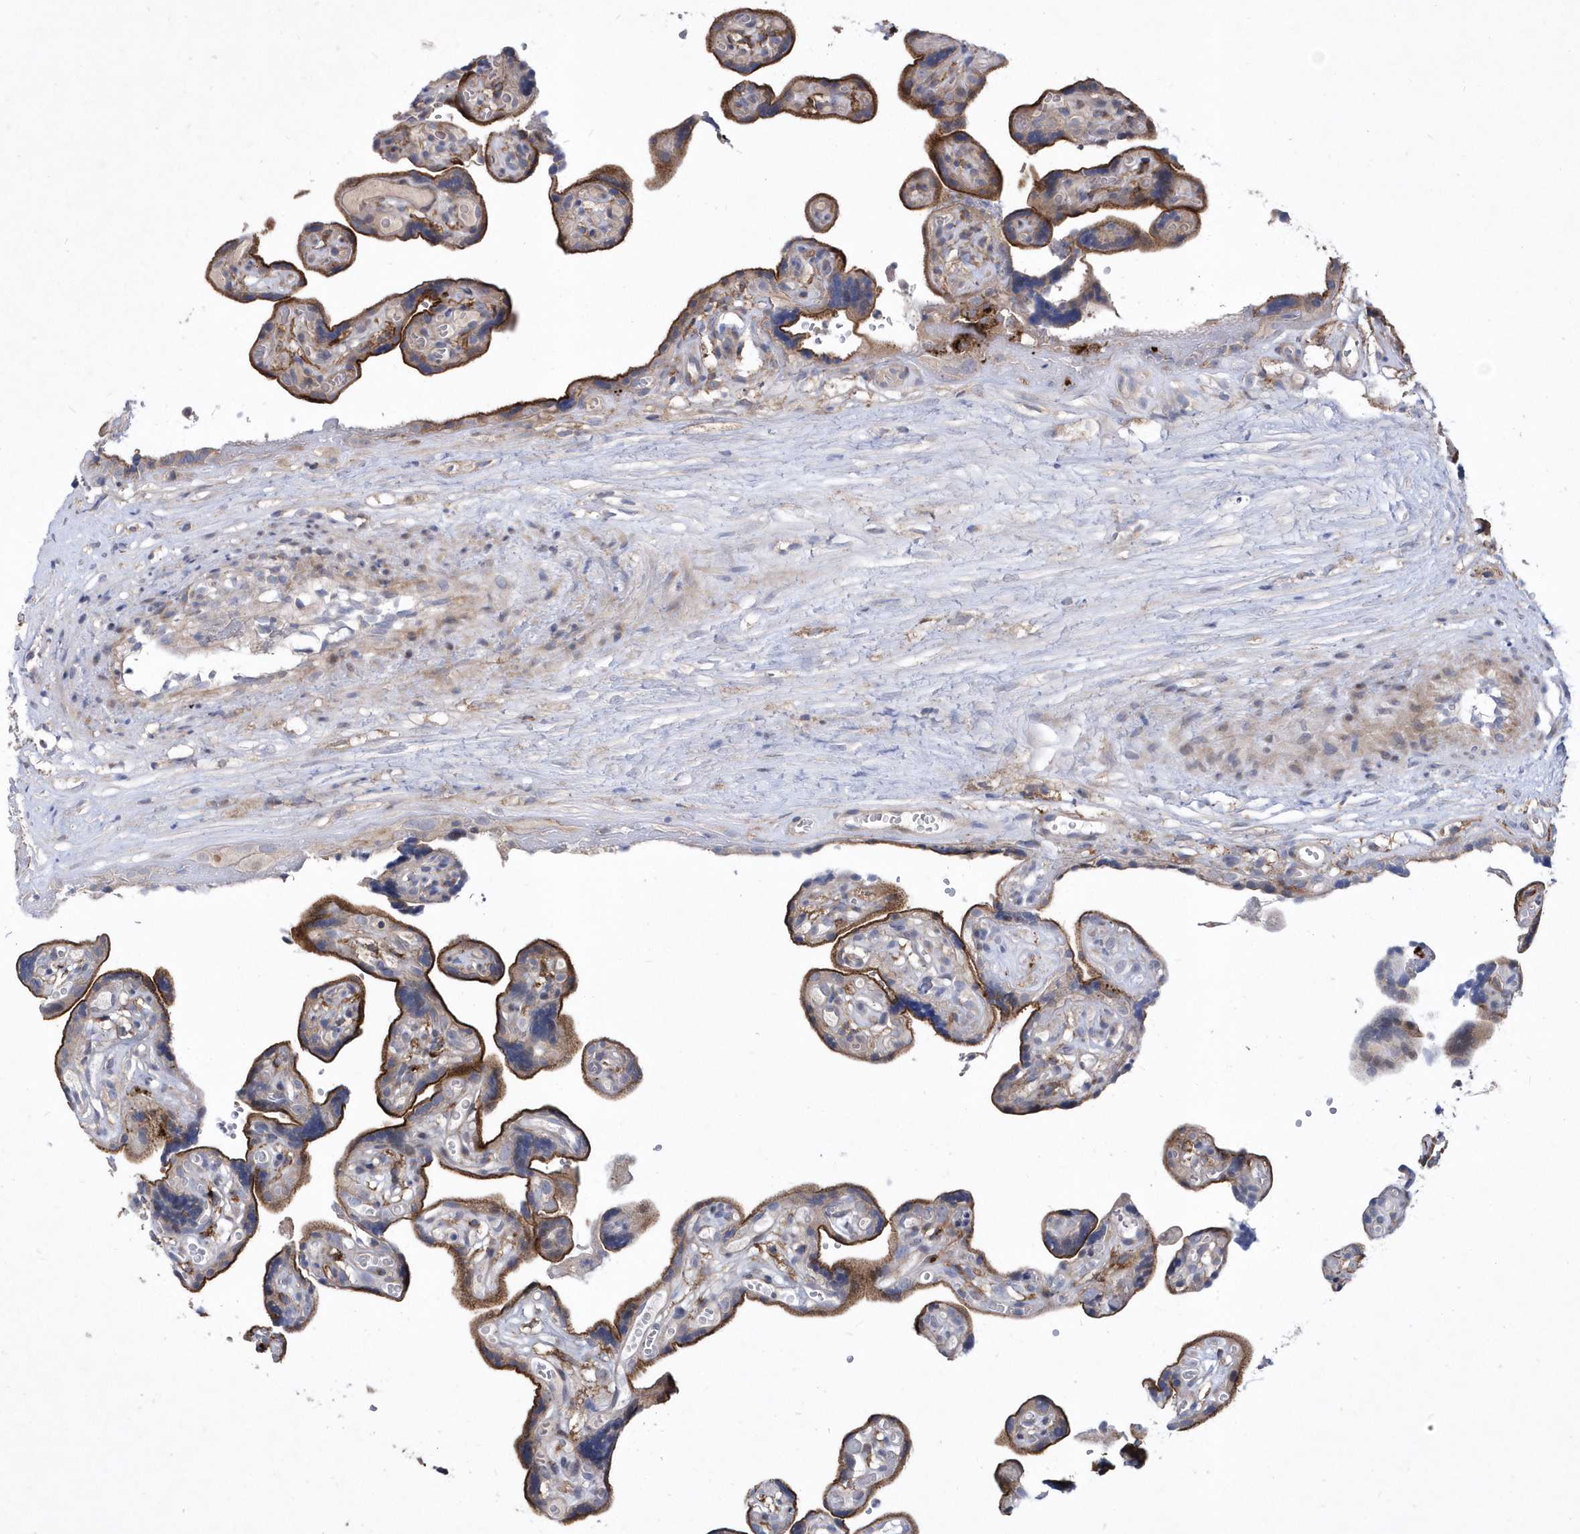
{"staining": {"intensity": "strong", "quantity": "25%-75%", "location": "cytoplasmic/membranous,nuclear"}, "tissue": "placenta", "cell_type": "Trophoblastic cells", "image_type": "normal", "snomed": [{"axis": "morphology", "description": "Normal tissue, NOS"}, {"axis": "topography", "description": "Placenta"}], "caption": "This is a photomicrograph of immunohistochemistry staining of benign placenta, which shows strong positivity in the cytoplasmic/membranous,nuclear of trophoblastic cells.", "gene": "LONRF2", "patient": {"sex": "female", "age": 30}}